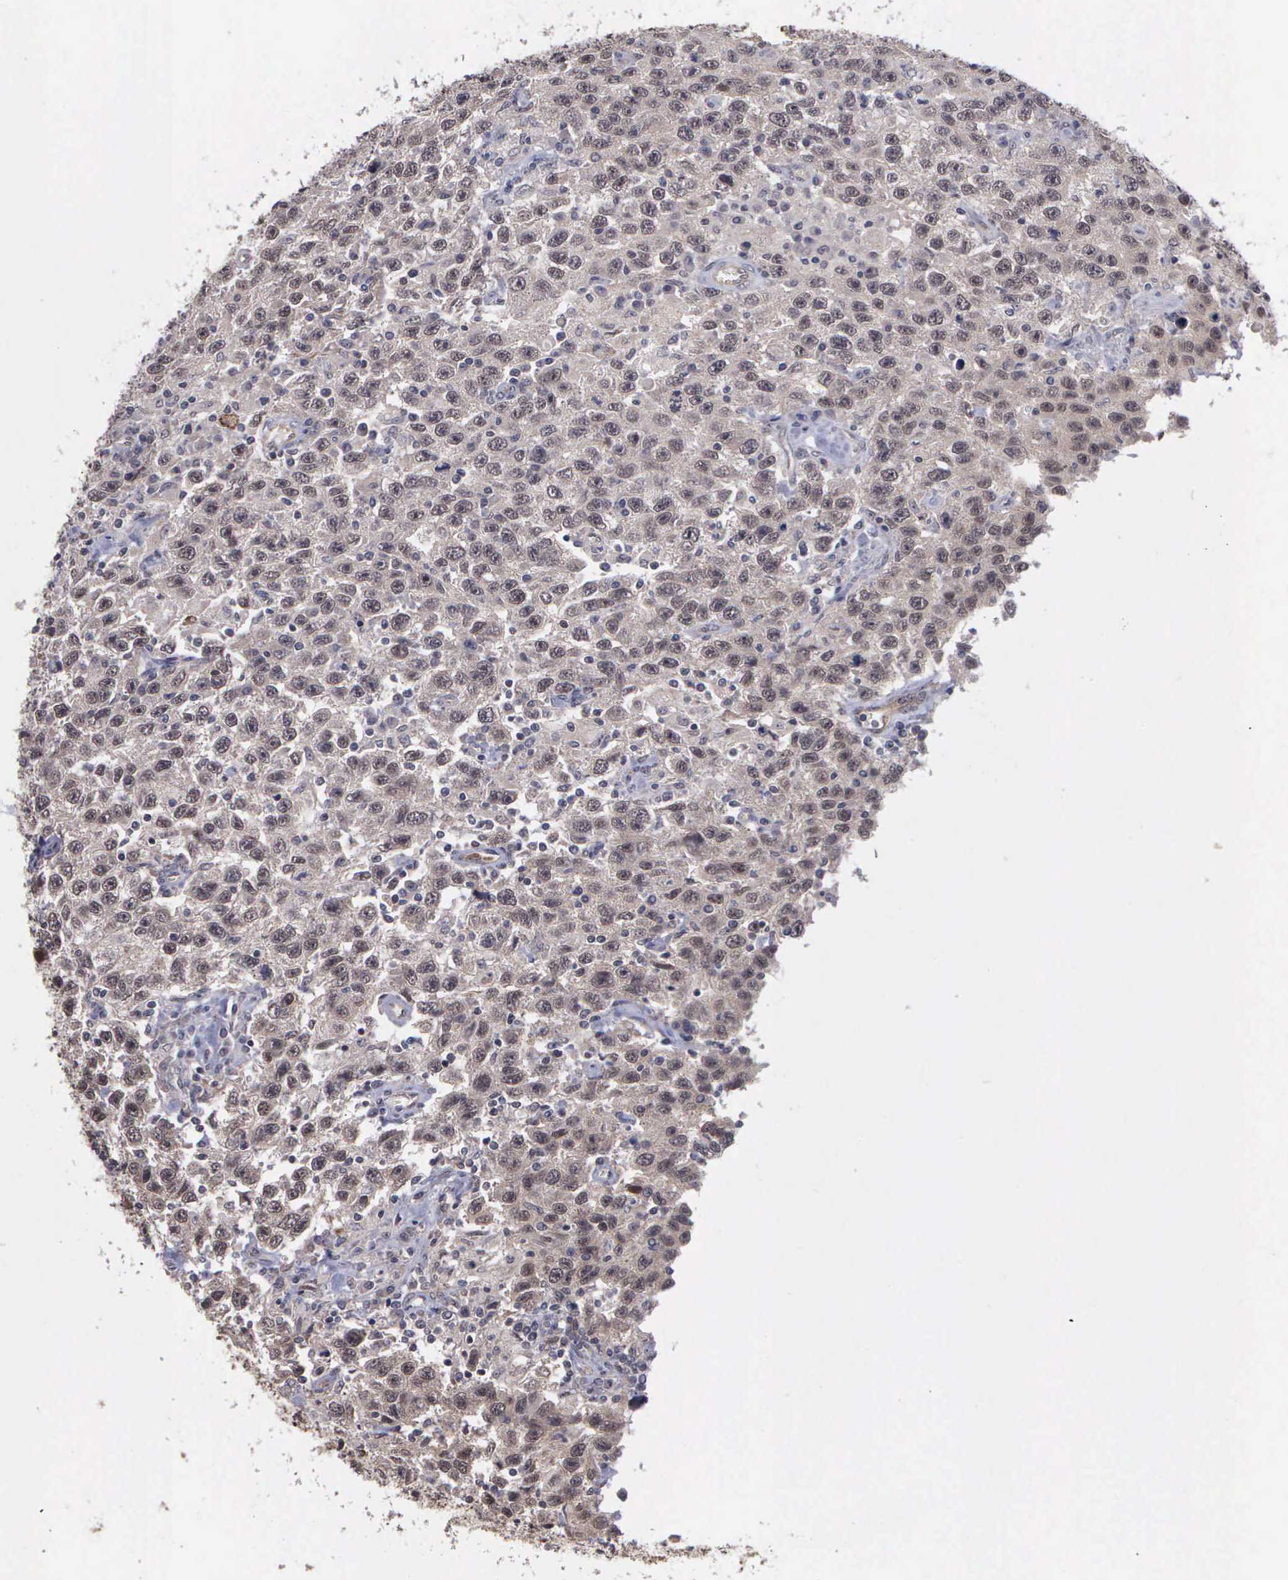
{"staining": {"intensity": "moderate", "quantity": "<25%", "location": "nuclear"}, "tissue": "testis cancer", "cell_type": "Tumor cells", "image_type": "cancer", "snomed": [{"axis": "morphology", "description": "Seminoma, NOS"}, {"axis": "topography", "description": "Testis"}], "caption": "Testis seminoma was stained to show a protein in brown. There is low levels of moderate nuclear staining in approximately <25% of tumor cells. The staining was performed using DAB, with brown indicating positive protein expression. Nuclei are stained blue with hematoxylin.", "gene": "MAP3K9", "patient": {"sex": "male", "age": 41}}